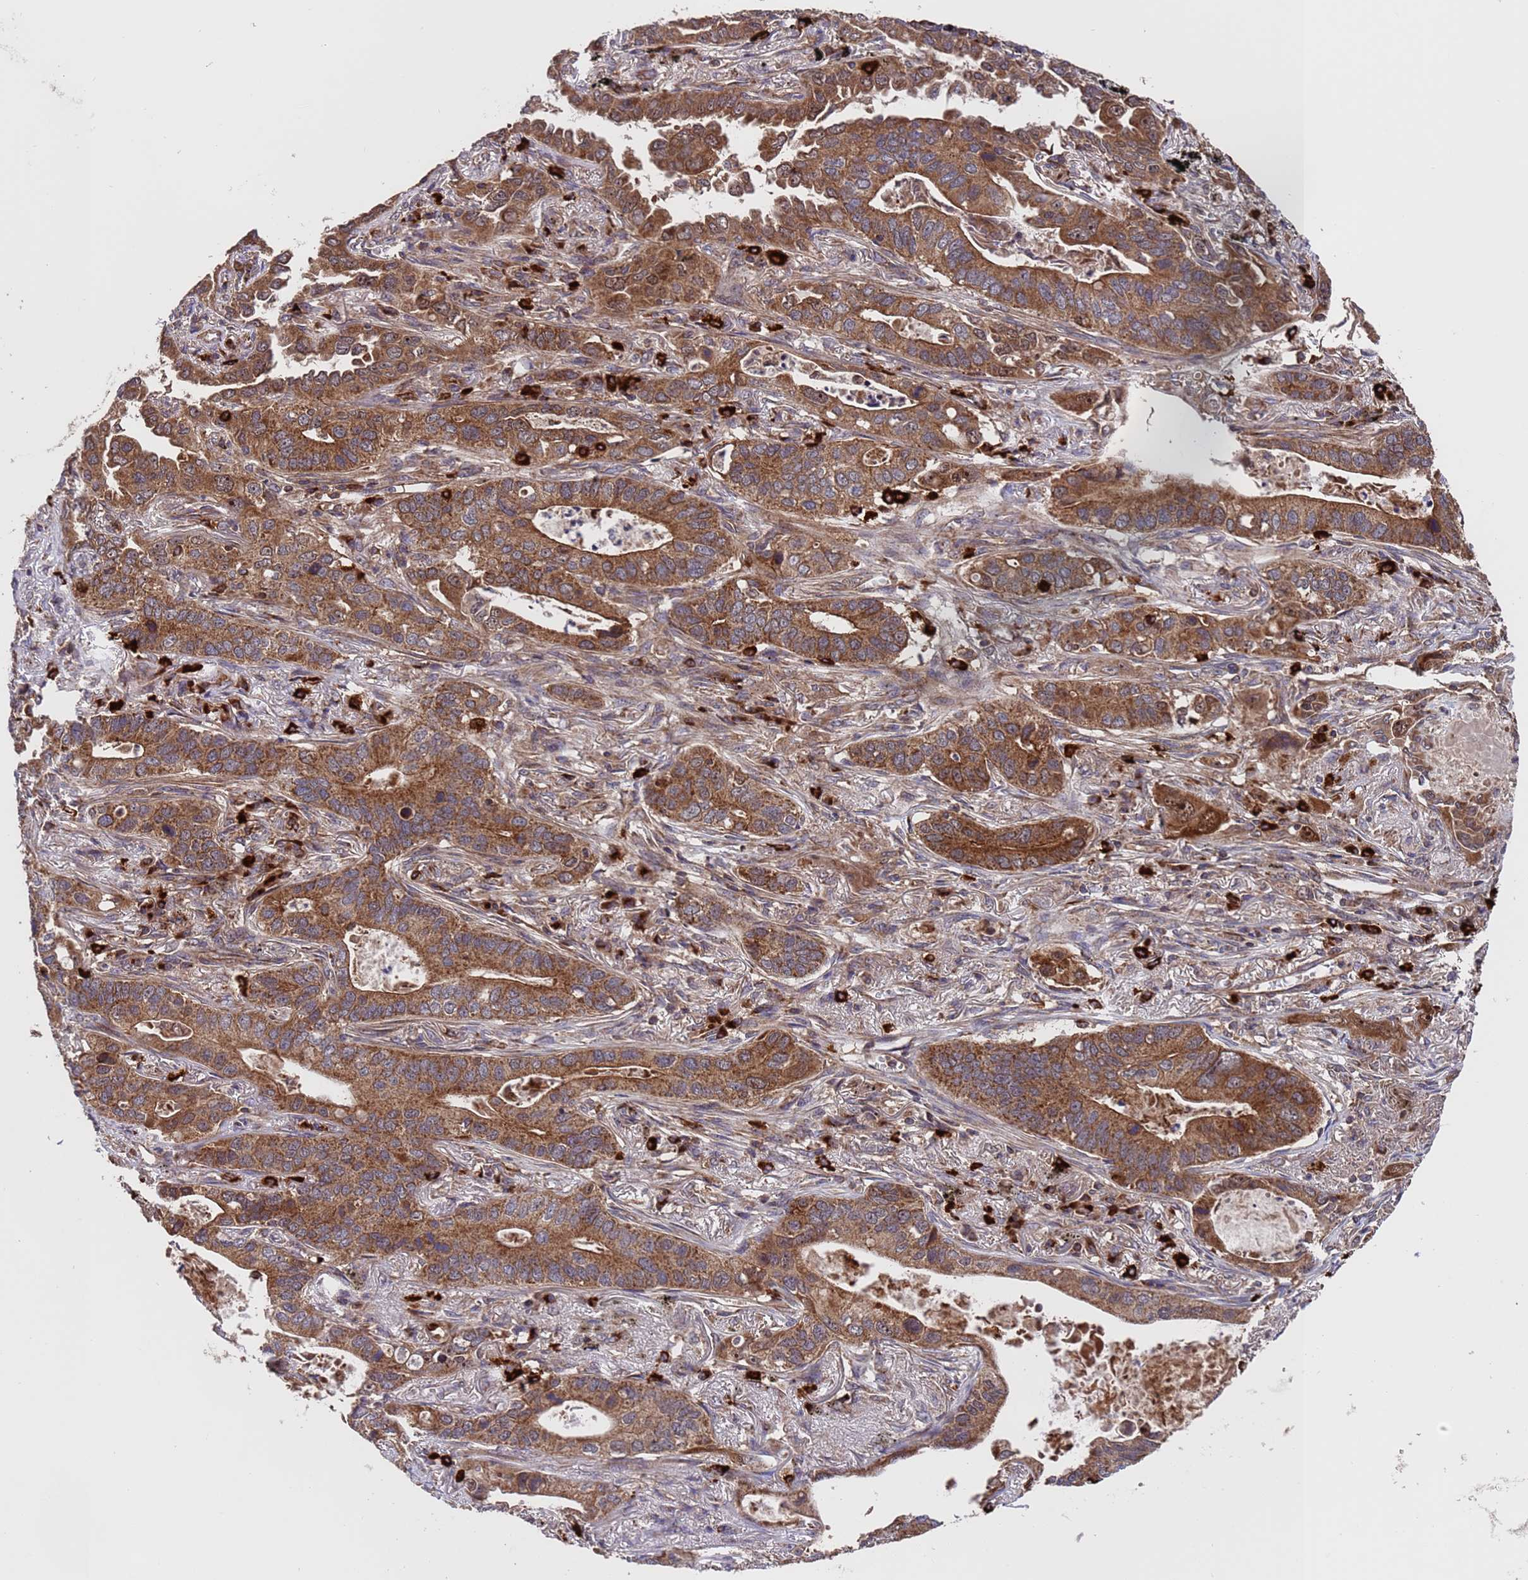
{"staining": {"intensity": "strong", "quantity": ">75%", "location": "cytoplasmic/membranous"}, "tissue": "lung cancer", "cell_type": "Tumor cells", "image_type": "cancer", "snomed": [{"axis": "morphology", "description": "Adenocarcinoma, NOS"}, {"axis": "topography", "description": "Lung"}], "caption": "Immunohistochemical staining of lung cancer (adenocarcinoma) exhibits strong cytoplasmic/membranous protein positivity in about >75% of tumor cells.", "gene": "TSR3", "patient": {"sex": "male", "age": 67}}